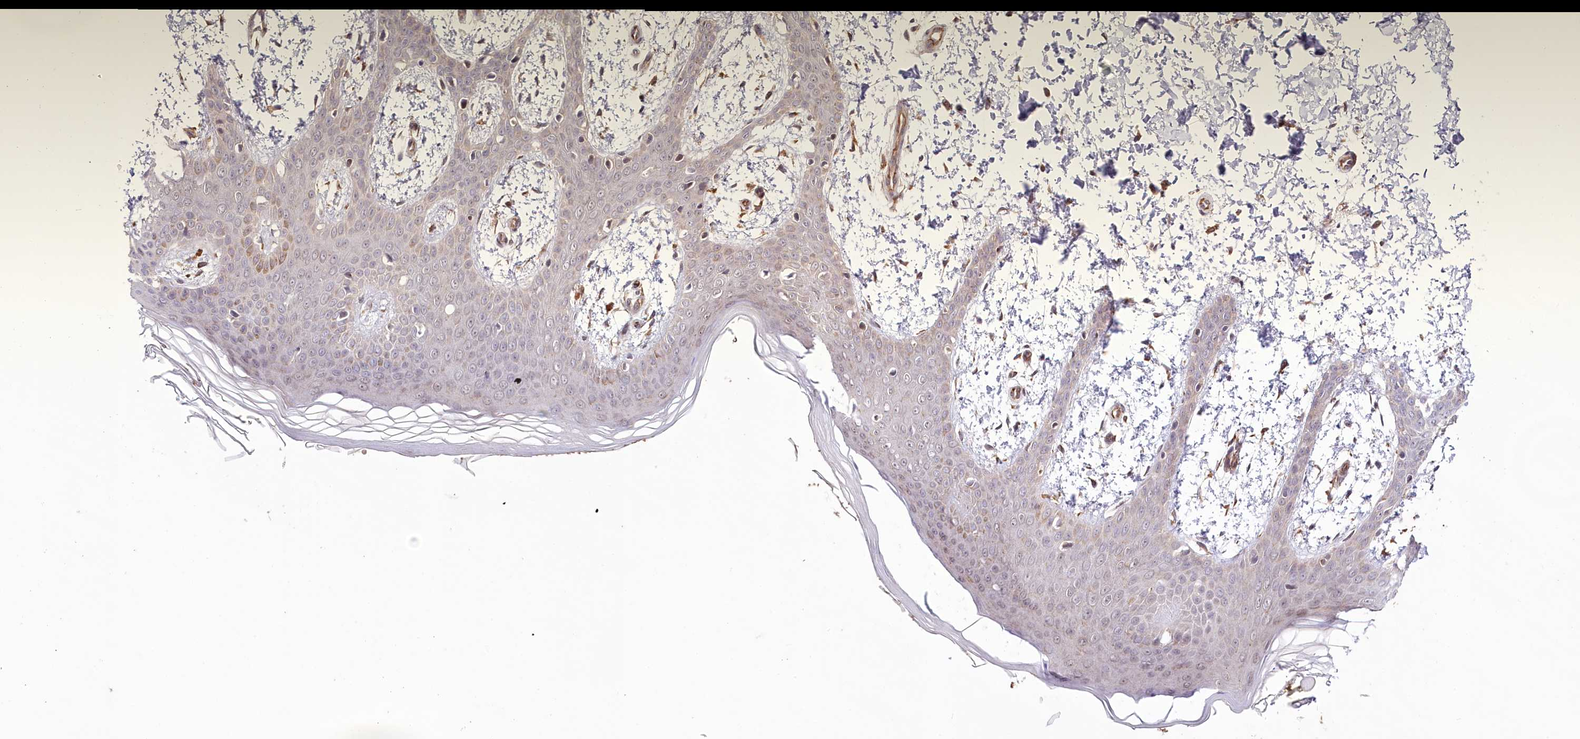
{"staining": {"intensity": "moderate", "quantity": ">75%", "location": "cytoplasmic/membranous"}, "tissue": "skin", "cell_type": "Fibroblasts", "image_type": "normal", "snomed": [{"axis": "morphology", "description": "Normal tissue, NOS"}, {"axis": "topography", "description": "Skin"}], "caption": "This micrograph reveals immunohistochemistry staining of benign human skin, with medium moderate cytoplasmic/membranous positivity in about >75% of fibroblasts.", "gene": "ALKBH8", "patient": {"sex": "male", "age": 36}}